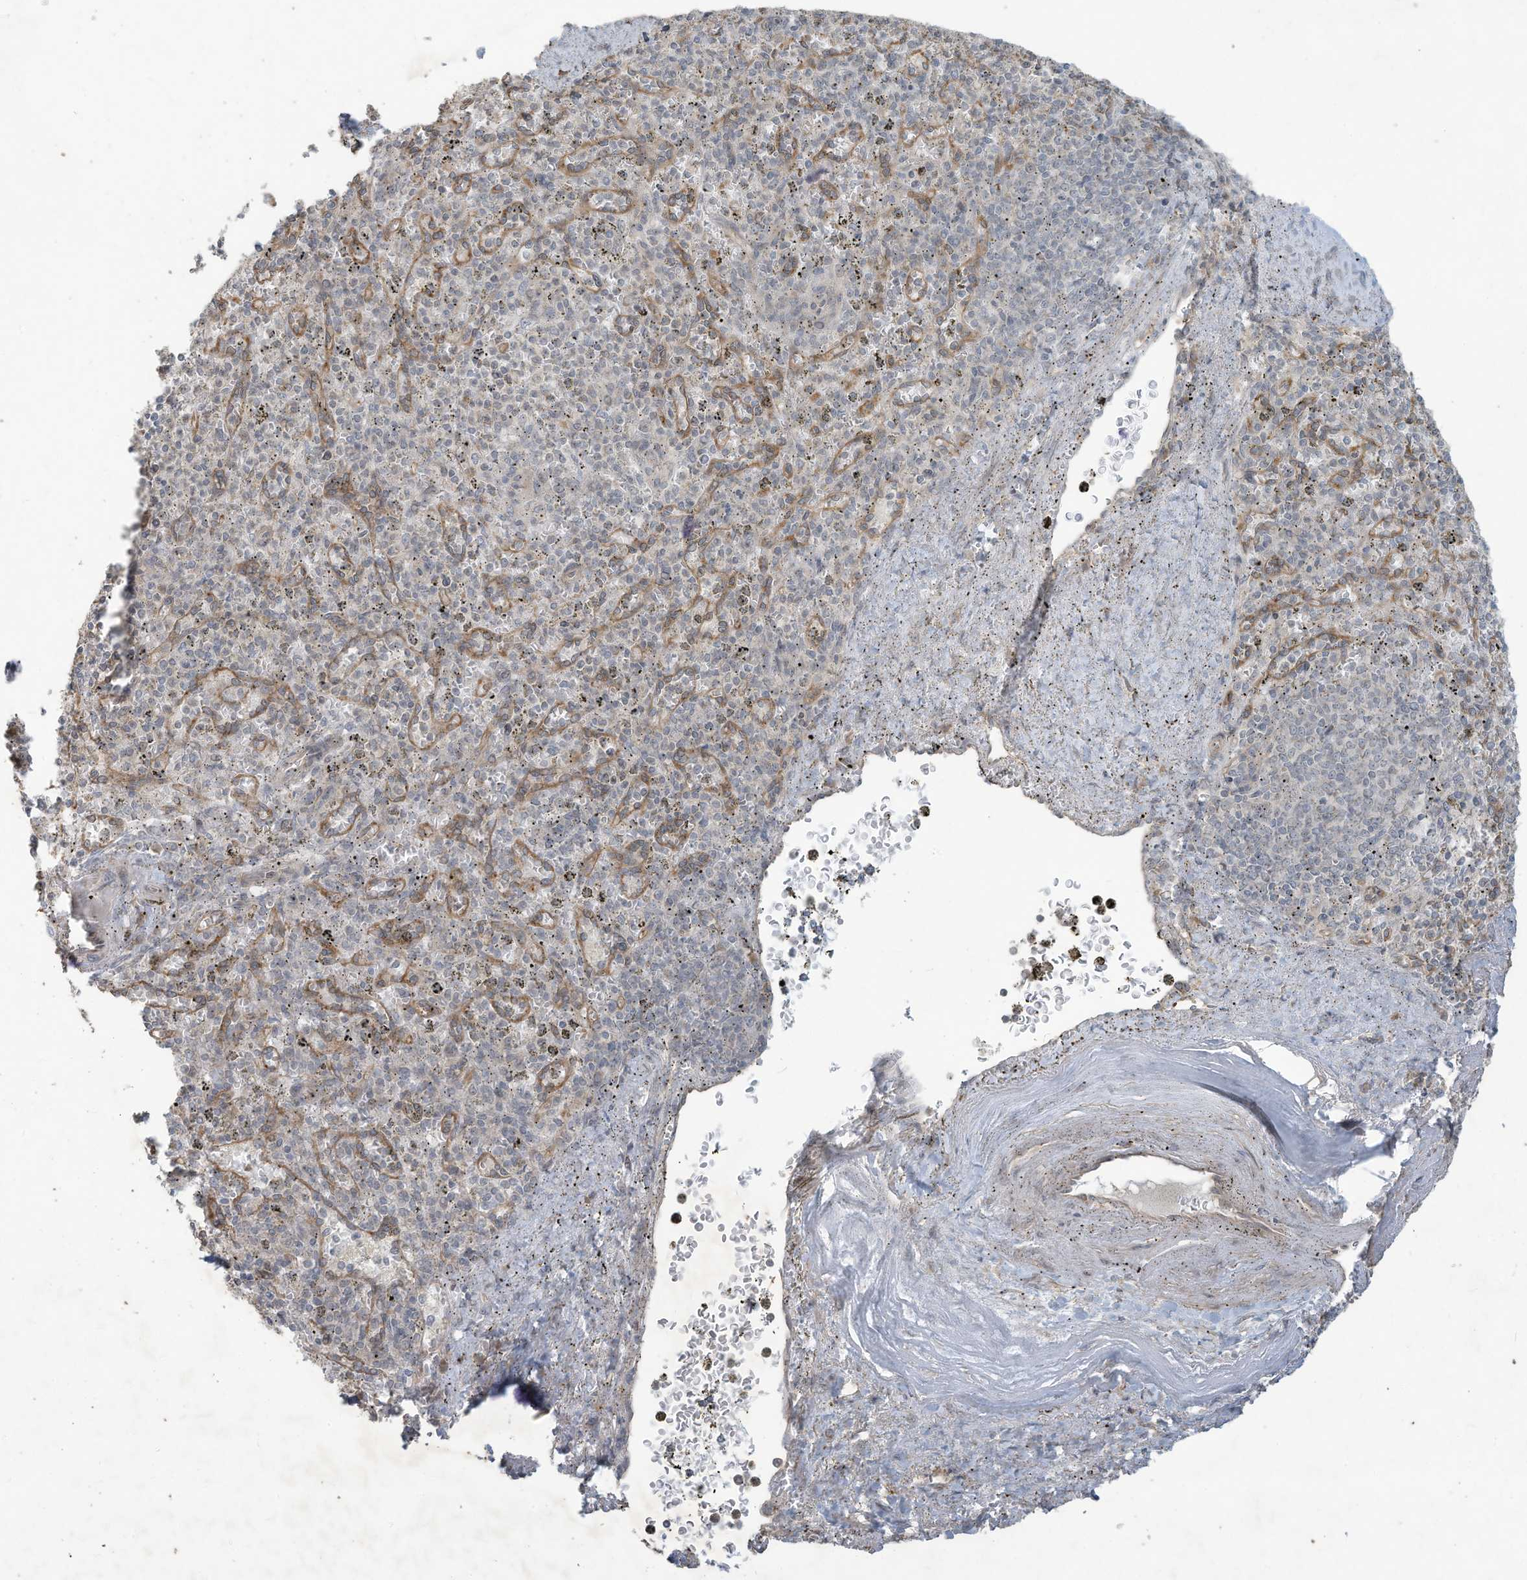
{"staining": {"intensity": "negative", "quantity": "none", "location": "none"}, "tissue": "spleen", "cell_type": "Cells in red pulp", "image_type": "normal", "snomed": [{"axis": "morphology", "description": "Normal tissue, NOS"}, {"axis": "topography", "description": "Spleen"}], "caption": "An image of spleen stained for a protein shows no brown staining in cells in red pulp.", "gene": "MAGIX", "patient": {"sex": "male", "age": 72}}